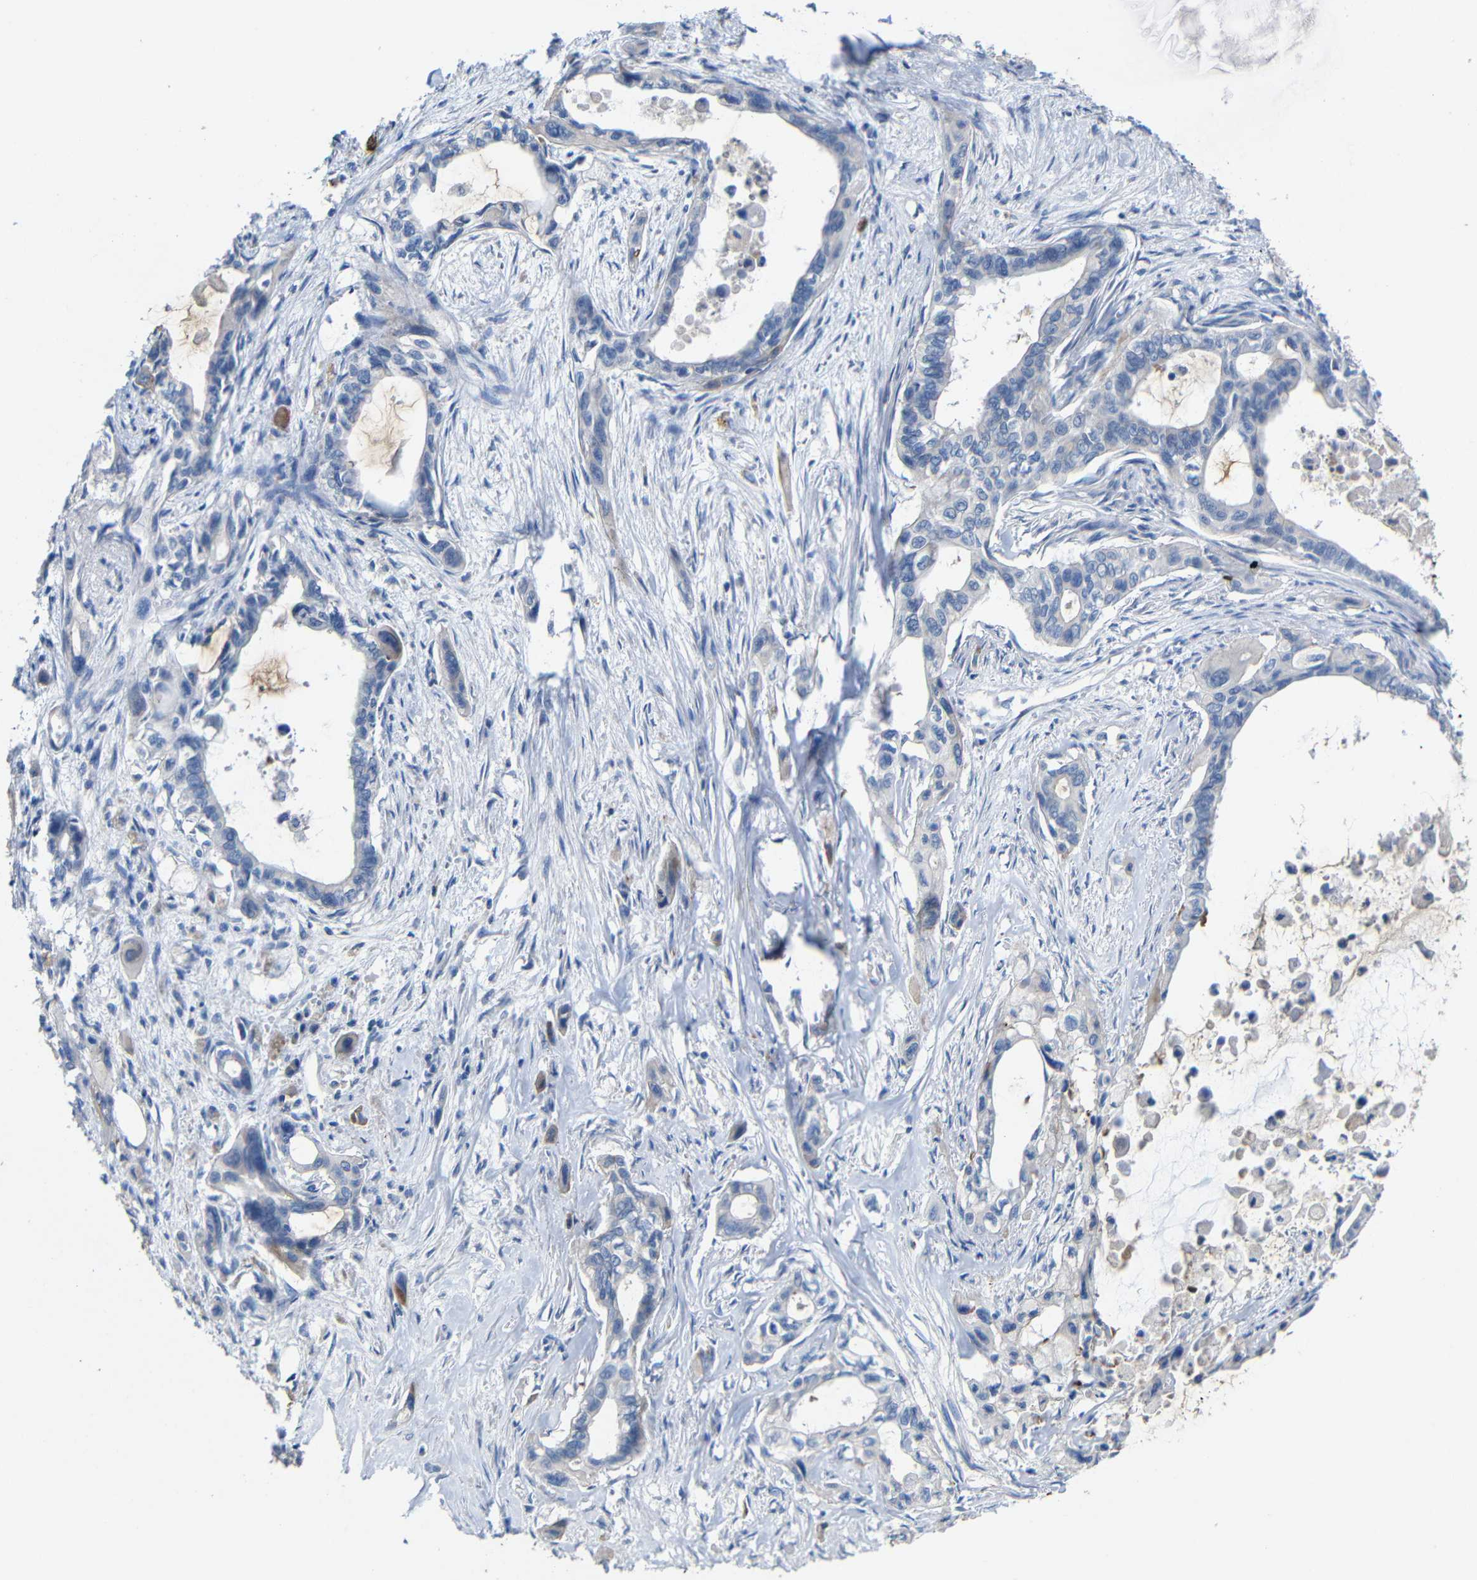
{"staining": {"intensity": "negative", "quantity": "none", "location": "none"}, "tissue": "pancreatic cancer", "cell_type": "Tumor cells", "image_type": "cancer", "snomed": [{"axis": "morphology", "description": "Adenocarcinoma, NOS"}, {"axis": "topography", "description": "Pancreas"}], "caption": "An immunohistochemistry photomicrograph of pancreatic adenocarcinoma is shown. There is no staining in tumor cells of pancreatic adenocarcinoma. (DAB (3,3'-diaminobenzidine) immunohistochemistry (IHC) visualized using brightfield microscopy, high magnification).", "gene": "ACKR2", "patient": {"sex": "male", "age": 73}}